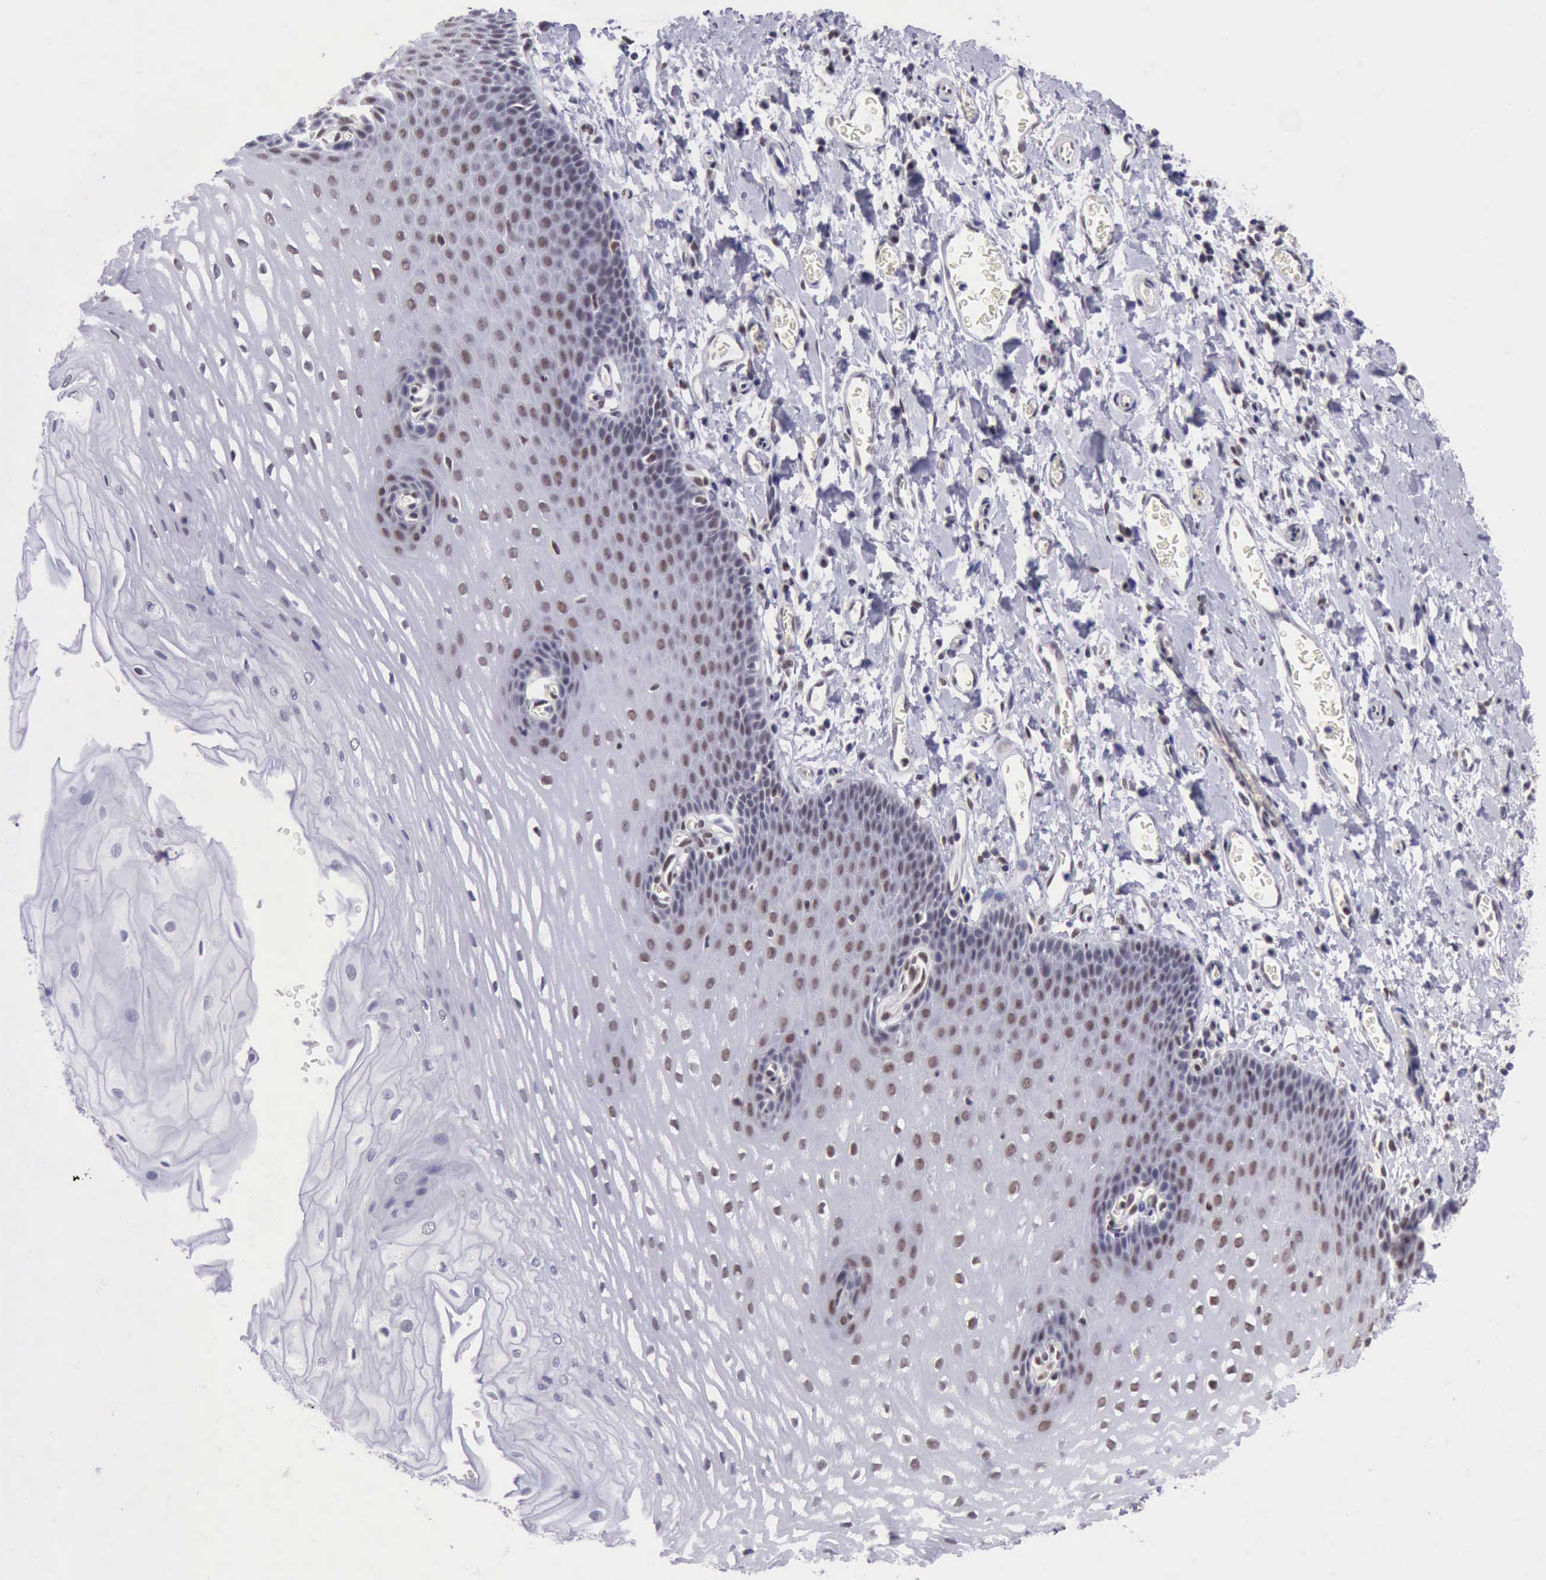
{"staining": {"intensity": "weak", "quantity": "<25%", "location": "nuclear"}, "tissue": "esophagus", "cell_type": "Squamous epithelial cells", "image_type": "normal", "snomed": [{"axis": "morphology", "description": "Normal tissue, NOS"}, {"axis": "topography", "description": "Esophagus"}], "caption": "The photomicrograph demonstrates no staining of squamous epithelial cells in unremarkable esophagus.", "gene": "ERCC4", "patient": {"sex": "male", "age": 70}}